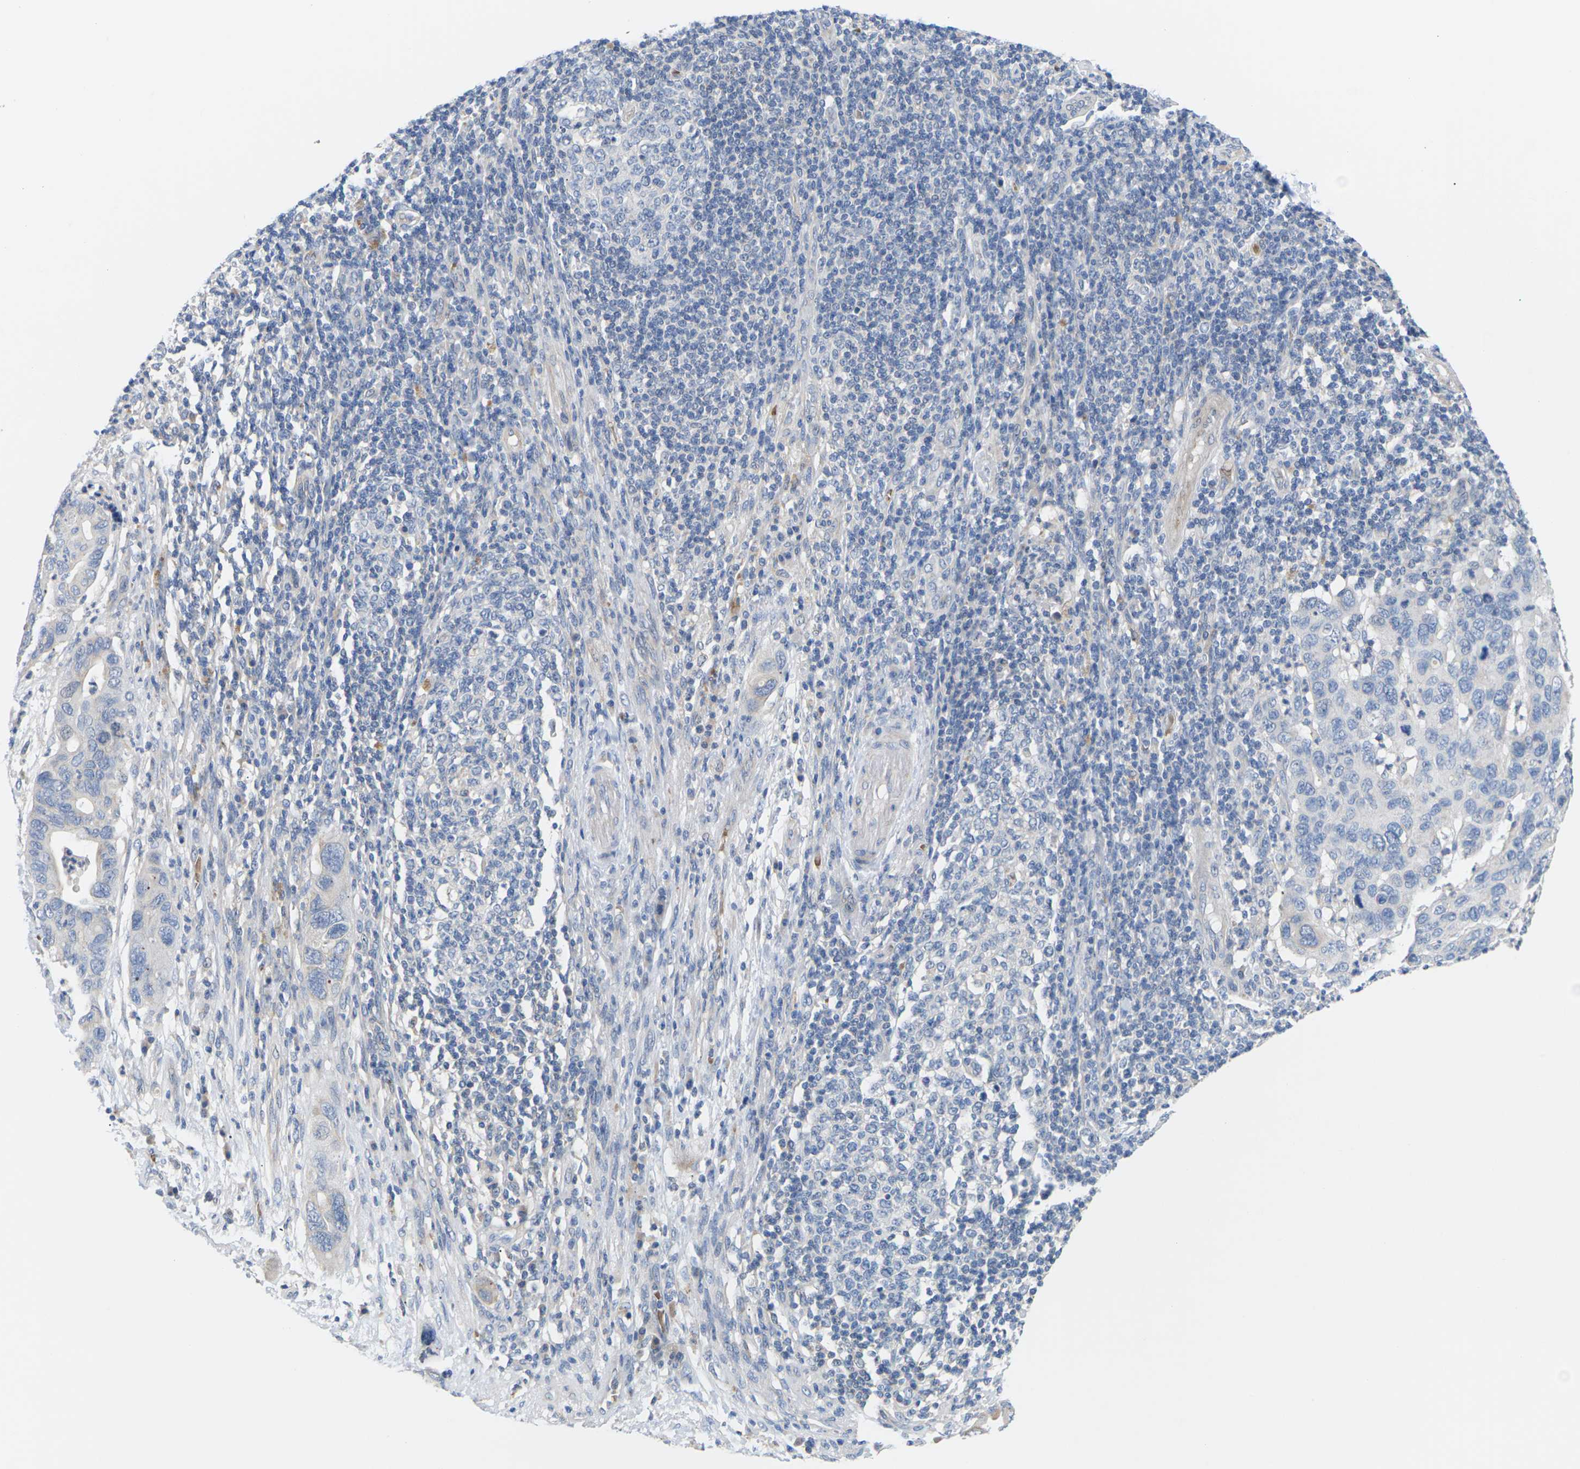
{"staining": {"intensity": "moderate", "quantity": "25%-75%", "location": "cytoplasmic/membranous"}, "tissue": "pancreatic cancer", "cell_type": "Tumor cells", "image_type": "cancer", "snomed": [{"axis": "morphology", "description": "Adenocarcinoma, NOS"}, {"axis": "topography", "description": "Pancreas"}], "caption": "Adenocarcinoma (pancreatic) stained for a protein shows moderate cytoplasmic/membranous positivity in tumor cells.", "gene": "TMCO4", "patient": {"sex": "female", "age": 71}}